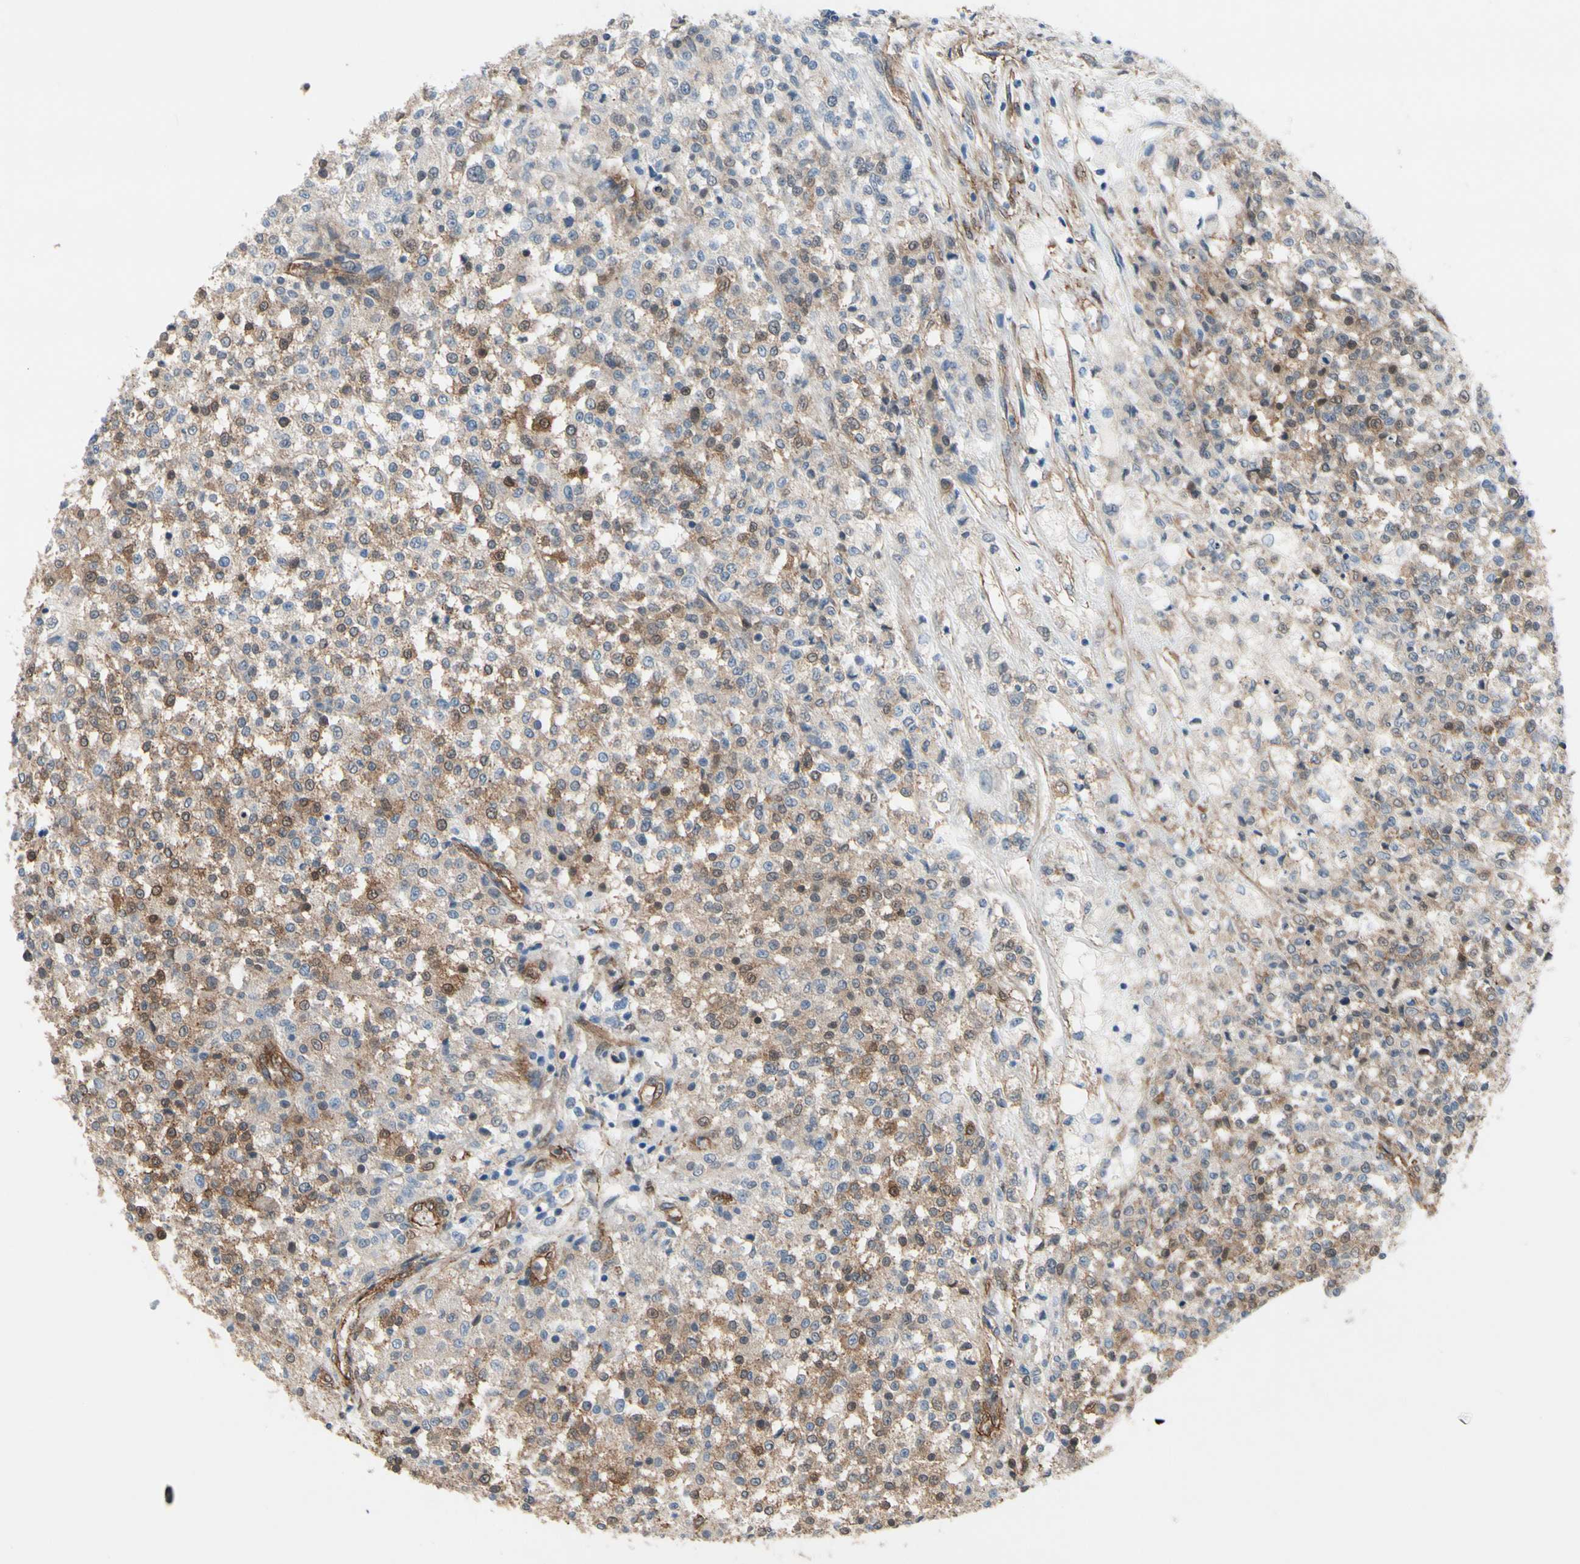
{"staining": {"intensity": "moderate", "quantity": ">75%", "location": "cytoplasmic/membranous"}, "tissue": "testis cancer", "cell_type": "Tumor cells", "image_type": "cancer", "snomed": [{"axis": "morphology", "description": "Seminoma, NOS"}, {"axis": "topography", "description": "Testis"}], "caption": "Immunohistochemistry image of neoplastic tissue: testis cancer stained using immunohistochemistry (IHC) exhibits medium levels of moderate protein expression localized specifically in the cytoplasmic/membranous of tumor cells, appearing as a cytoplasmic/membranous brown color.", "gene": "CTTNBP2", "patient": {"sex": "male", "age": 59}}